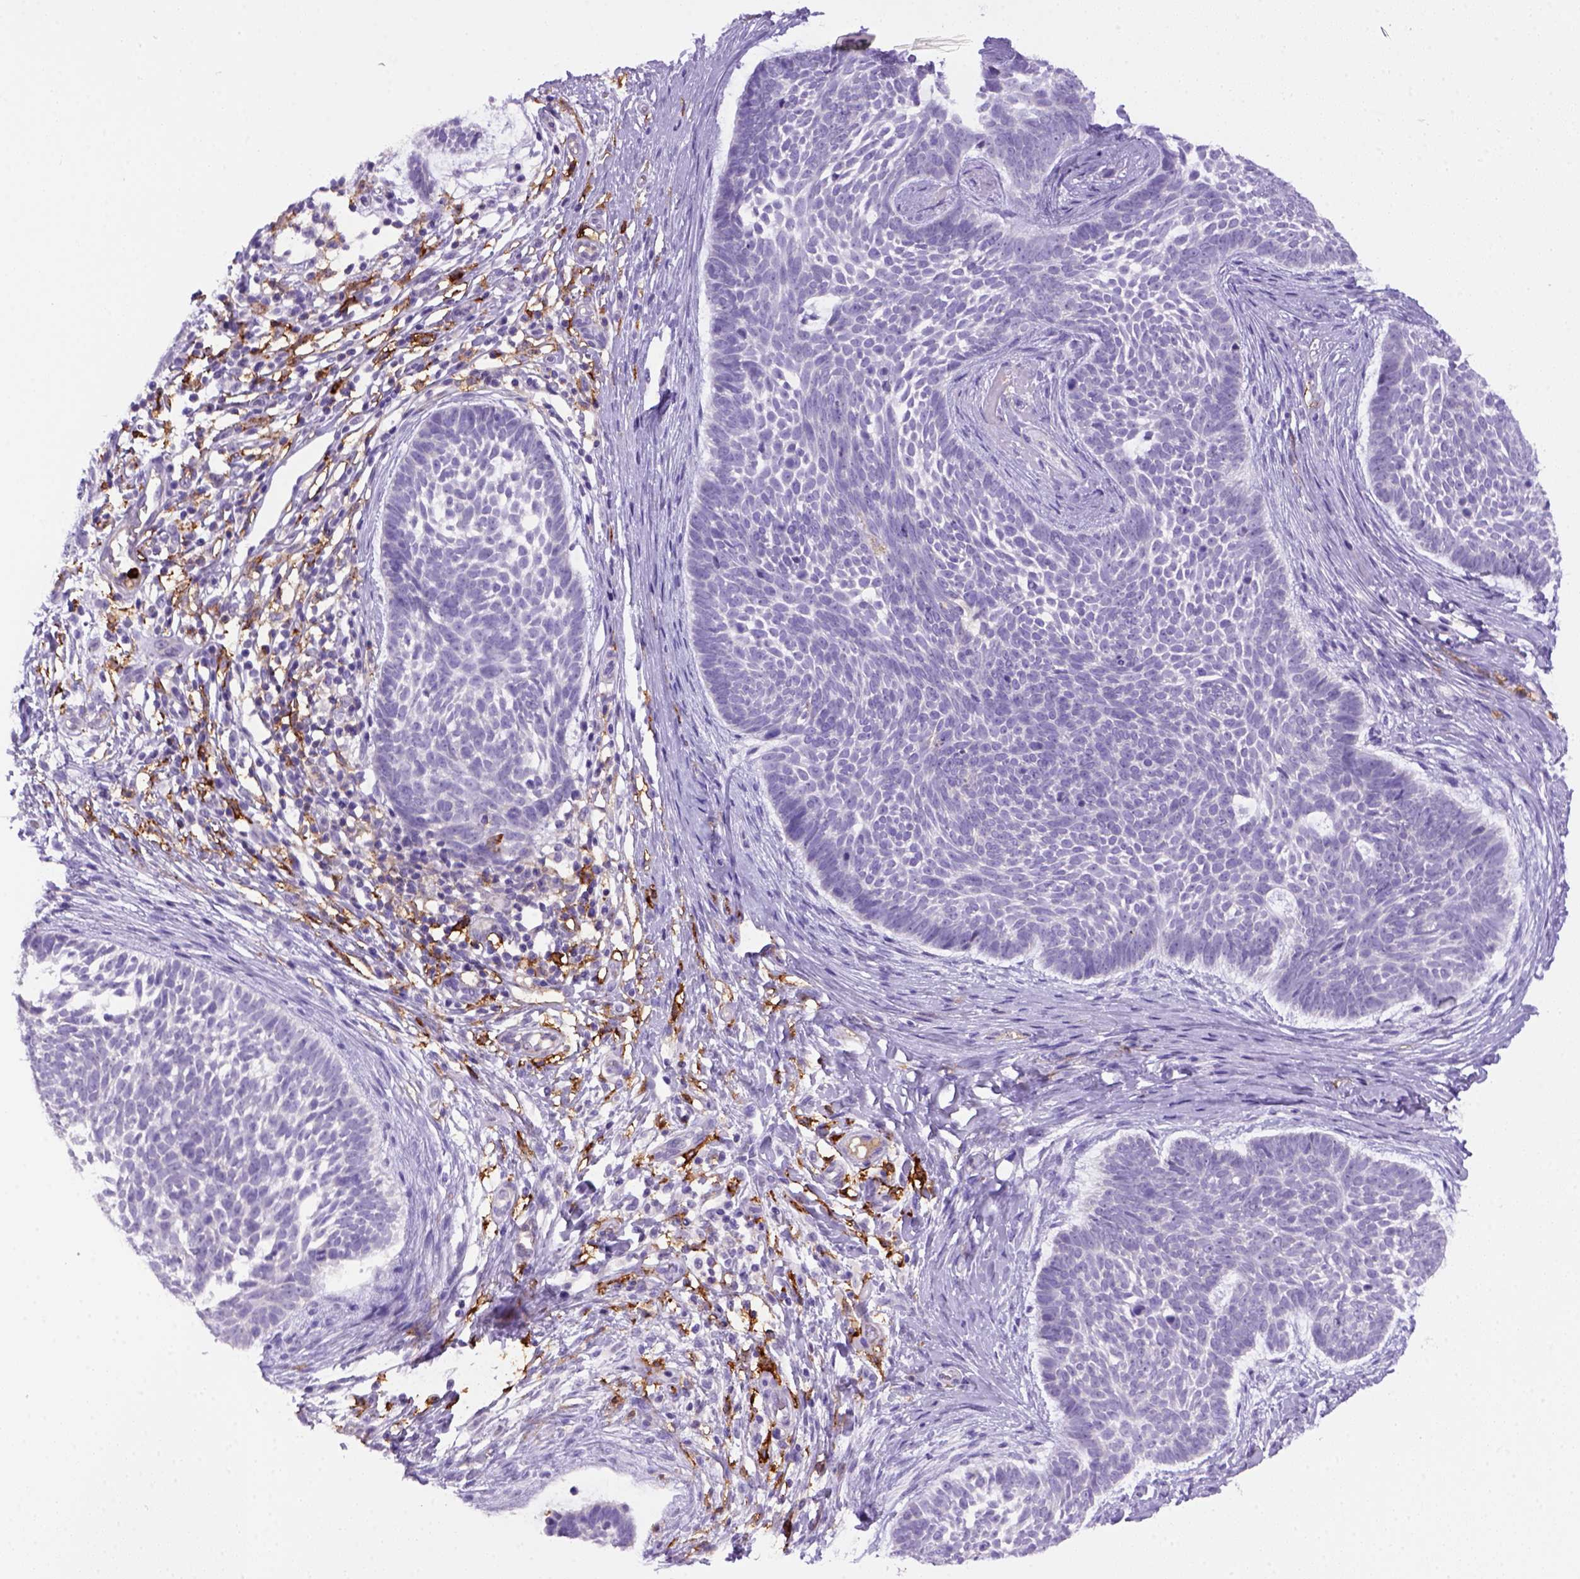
{"staining": {"intensity": "negative", "quantity": "none", "location": "none"}, "tissue": "skin cancer", "cell_type": "Tumor cells", "image_type": "cancer", "snomed": [{"axis": "morphology", "description": "Basal cell carcinoma"}, {"axis": "topography", "description": "Skin"}], "caption": "A micrograph of human skin cancer (basal cell carcinoma) is negative for staining in tumor cells. (DAB (3,3'-diaminobenzidine) immunohistochemistry (IHC) visualized using brightfield microscopy, high magnification).", "gene": "CD14", "patient": {"sex": "male", "age": 85}}